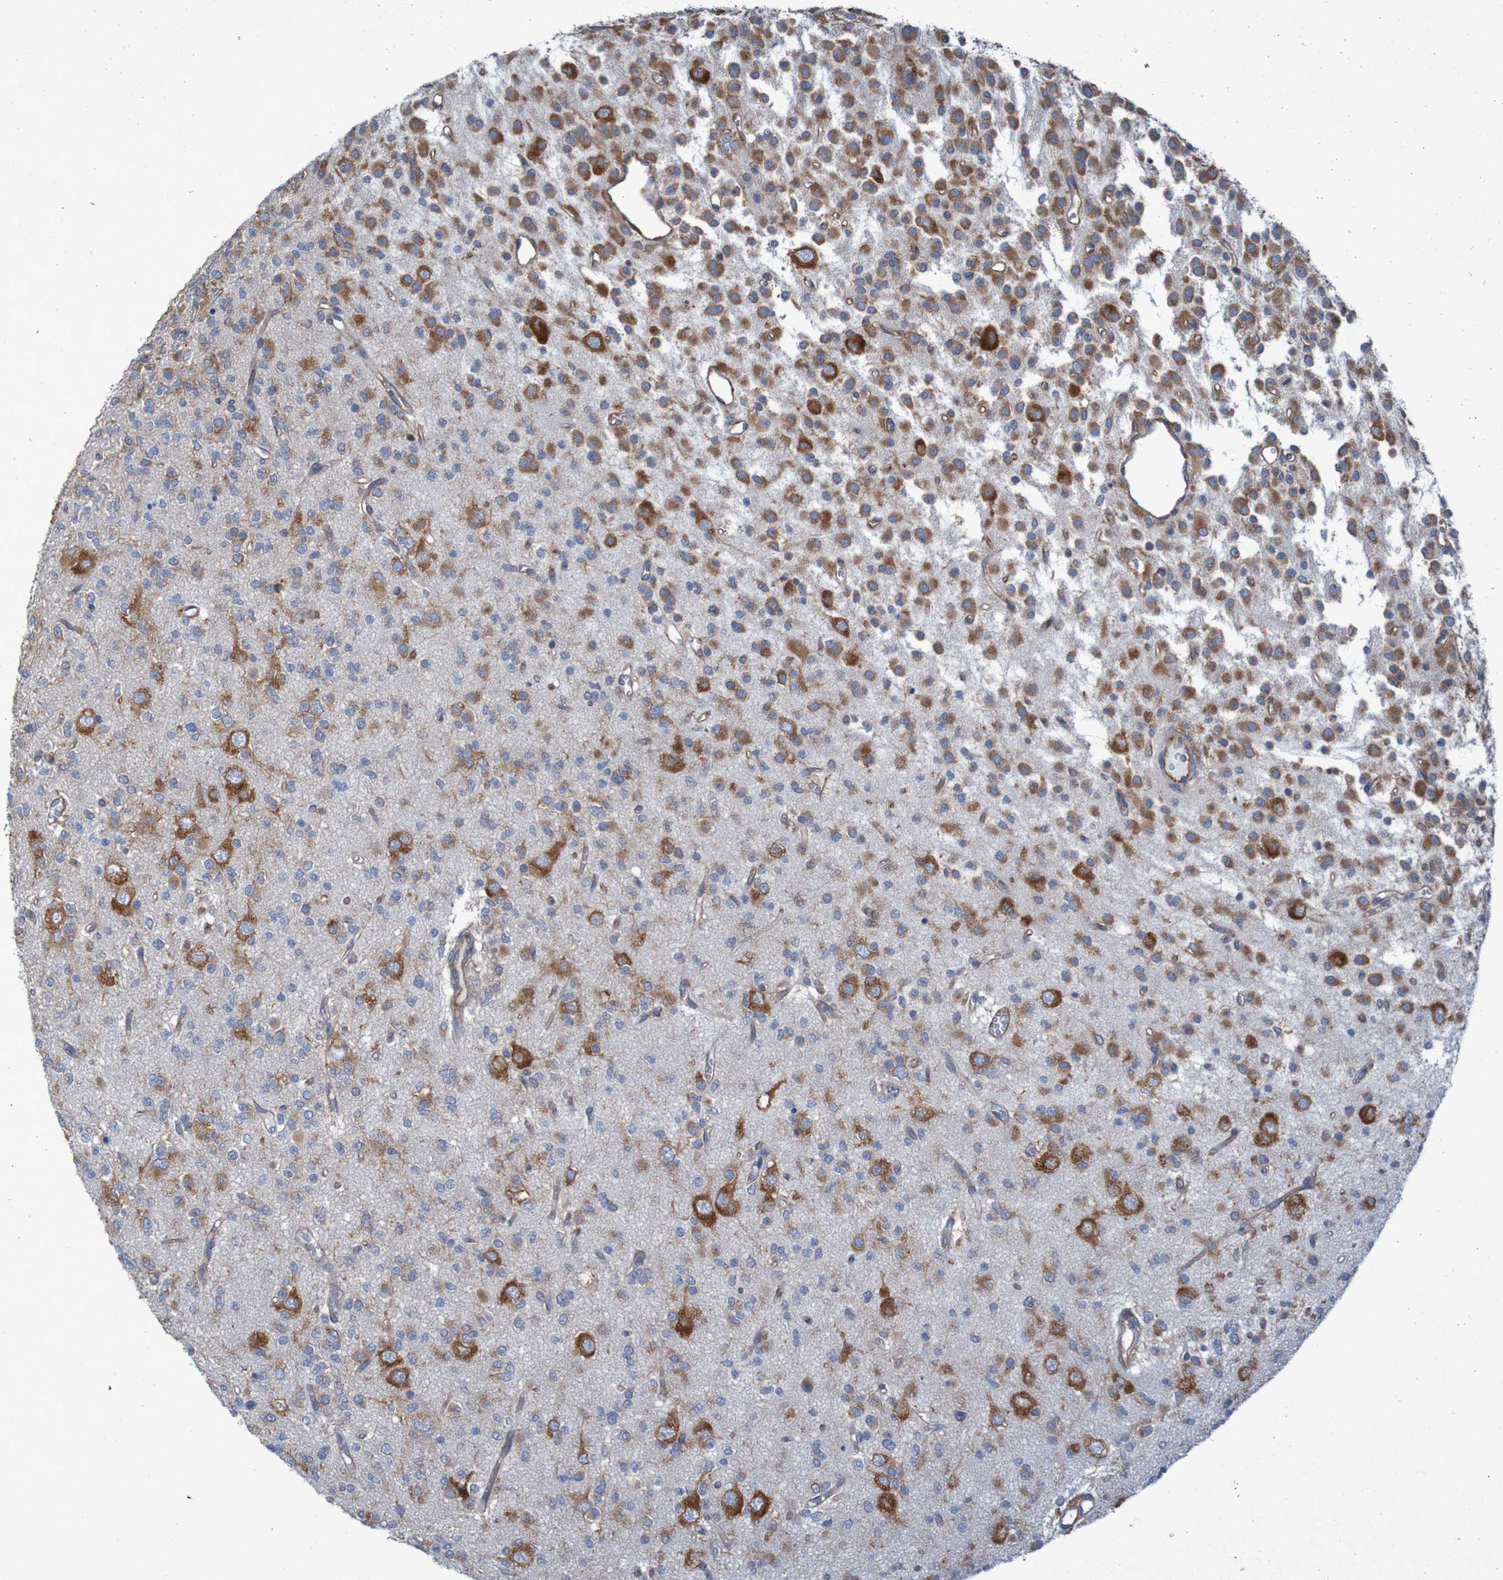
{"staining": {"intensity": "strong", "quantity": ">75%", "location": "cytoplasmic/membranous"}, "tissue": "glioma", "cell_type": "Tumor cells", "image_type": "cancer", "snomed": [{"axis": "morphology", "description": "Glioma, malignant, Low grade"}, {"axis": "topography", "description": "Brain"}], "caption": "This histopathology image demonstrates glioma stained with IHC to label a protein in brown. The cytoplasmic/membranous of tumor cells show strong positivity for the protein. Nuclei are counter-stained blue.", "gene": "RPL10", "patient": {"sex": "male", "age": 38}}